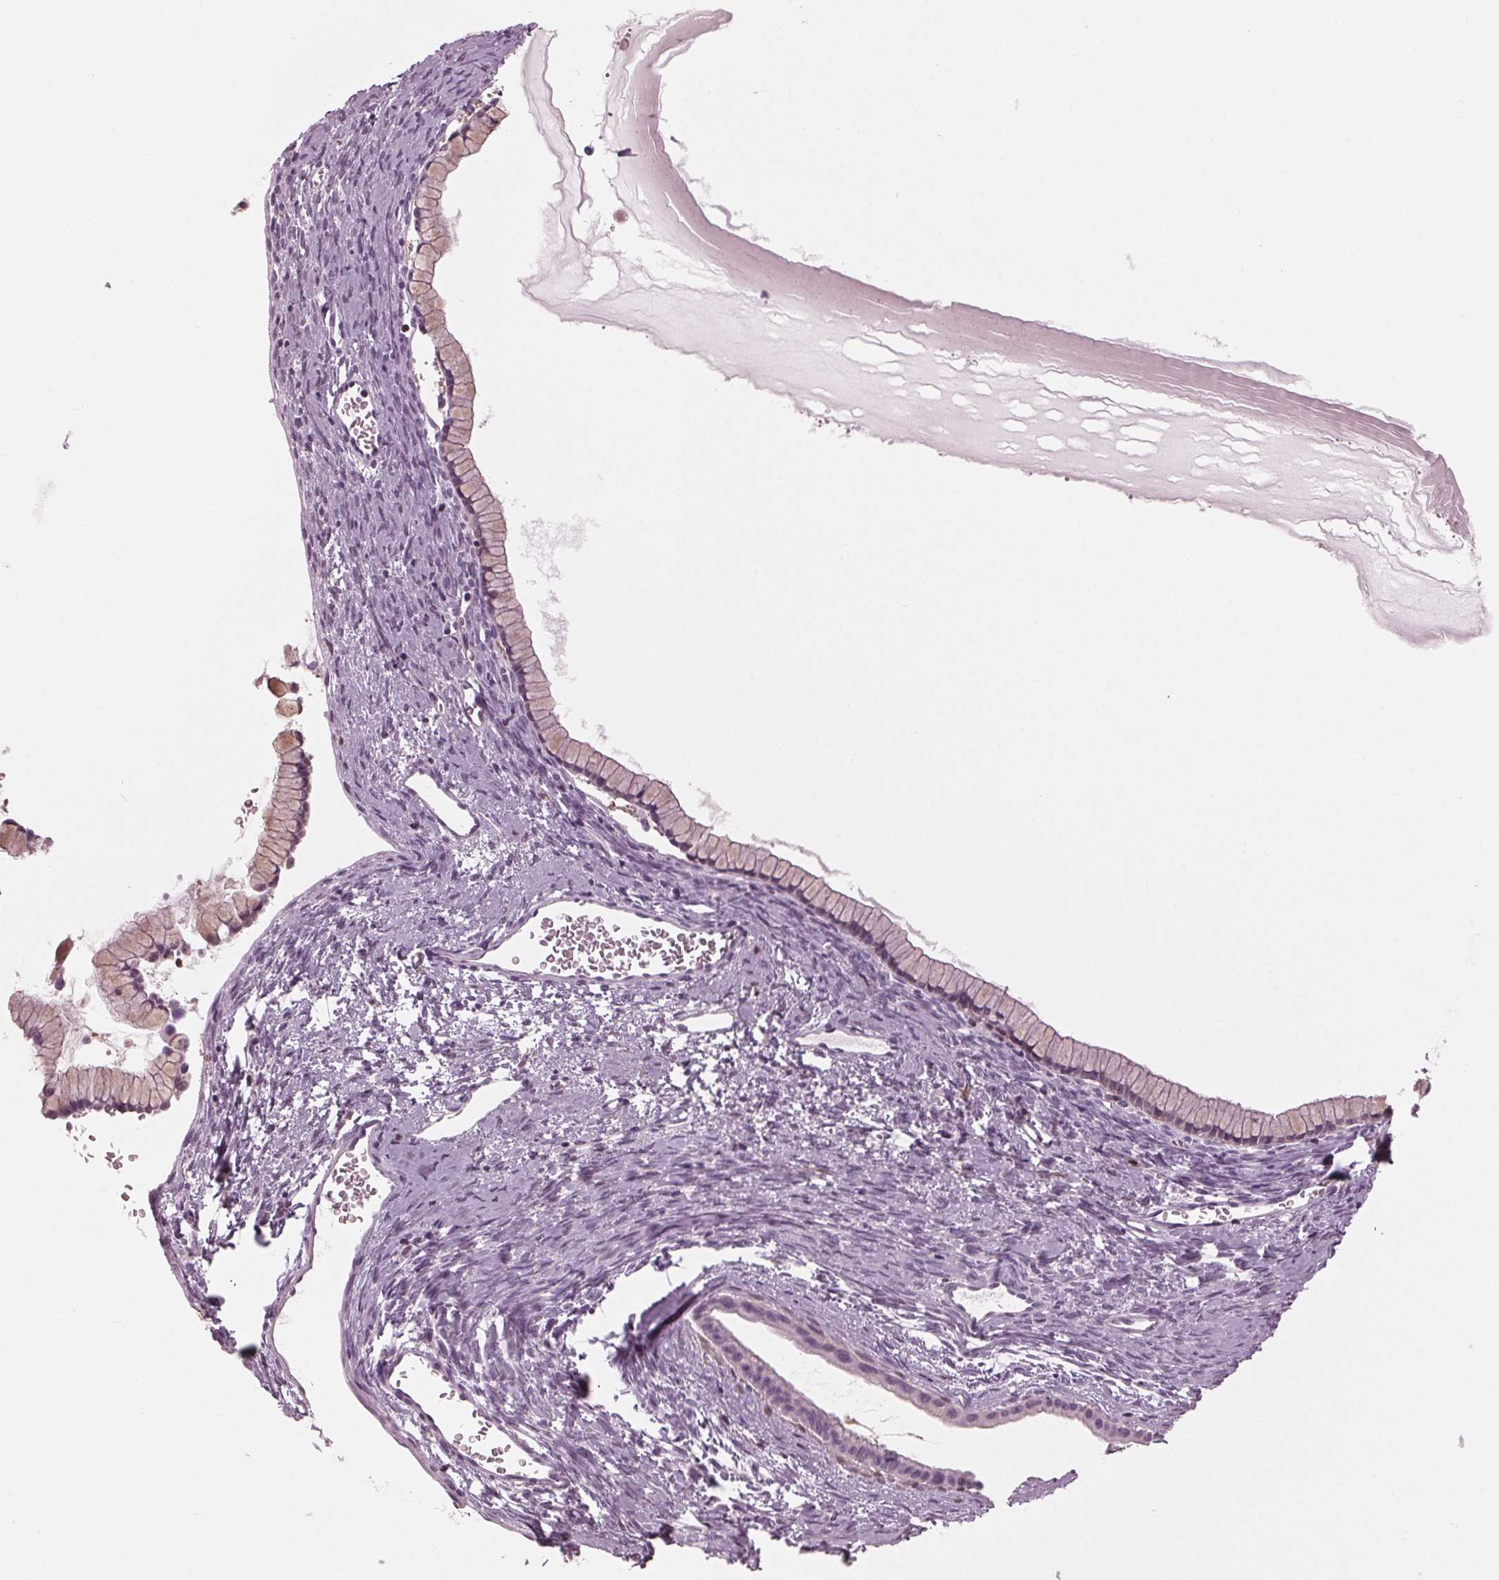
{"staining": {"intensity": "negative", "quantity": "none", "location": "none"}, "tissue": "ovarian cancer", "cell_type": "Tumor cells", "image_type": "cancer", "snomed": [{"axis": "morphology", "description": "Cystadenocarcinoma, mucinous, NOS"}, {"axis": "topography", "description": "Ovary"}], "caption": "This is a photomicrograph of immunohistochemistry staining of ovarian mucinous cystadenocarcinoma, which shows no staining in tumor cells. The staining was performed using DAB (3,3'-diaminobenzidine) to visualize the protein expression in brown, while the nuclei were stained in blue with hematoxylin (Magnification: 20x).", "gene": "BTLA", "patient": {"sex": "female", "age": 41}}